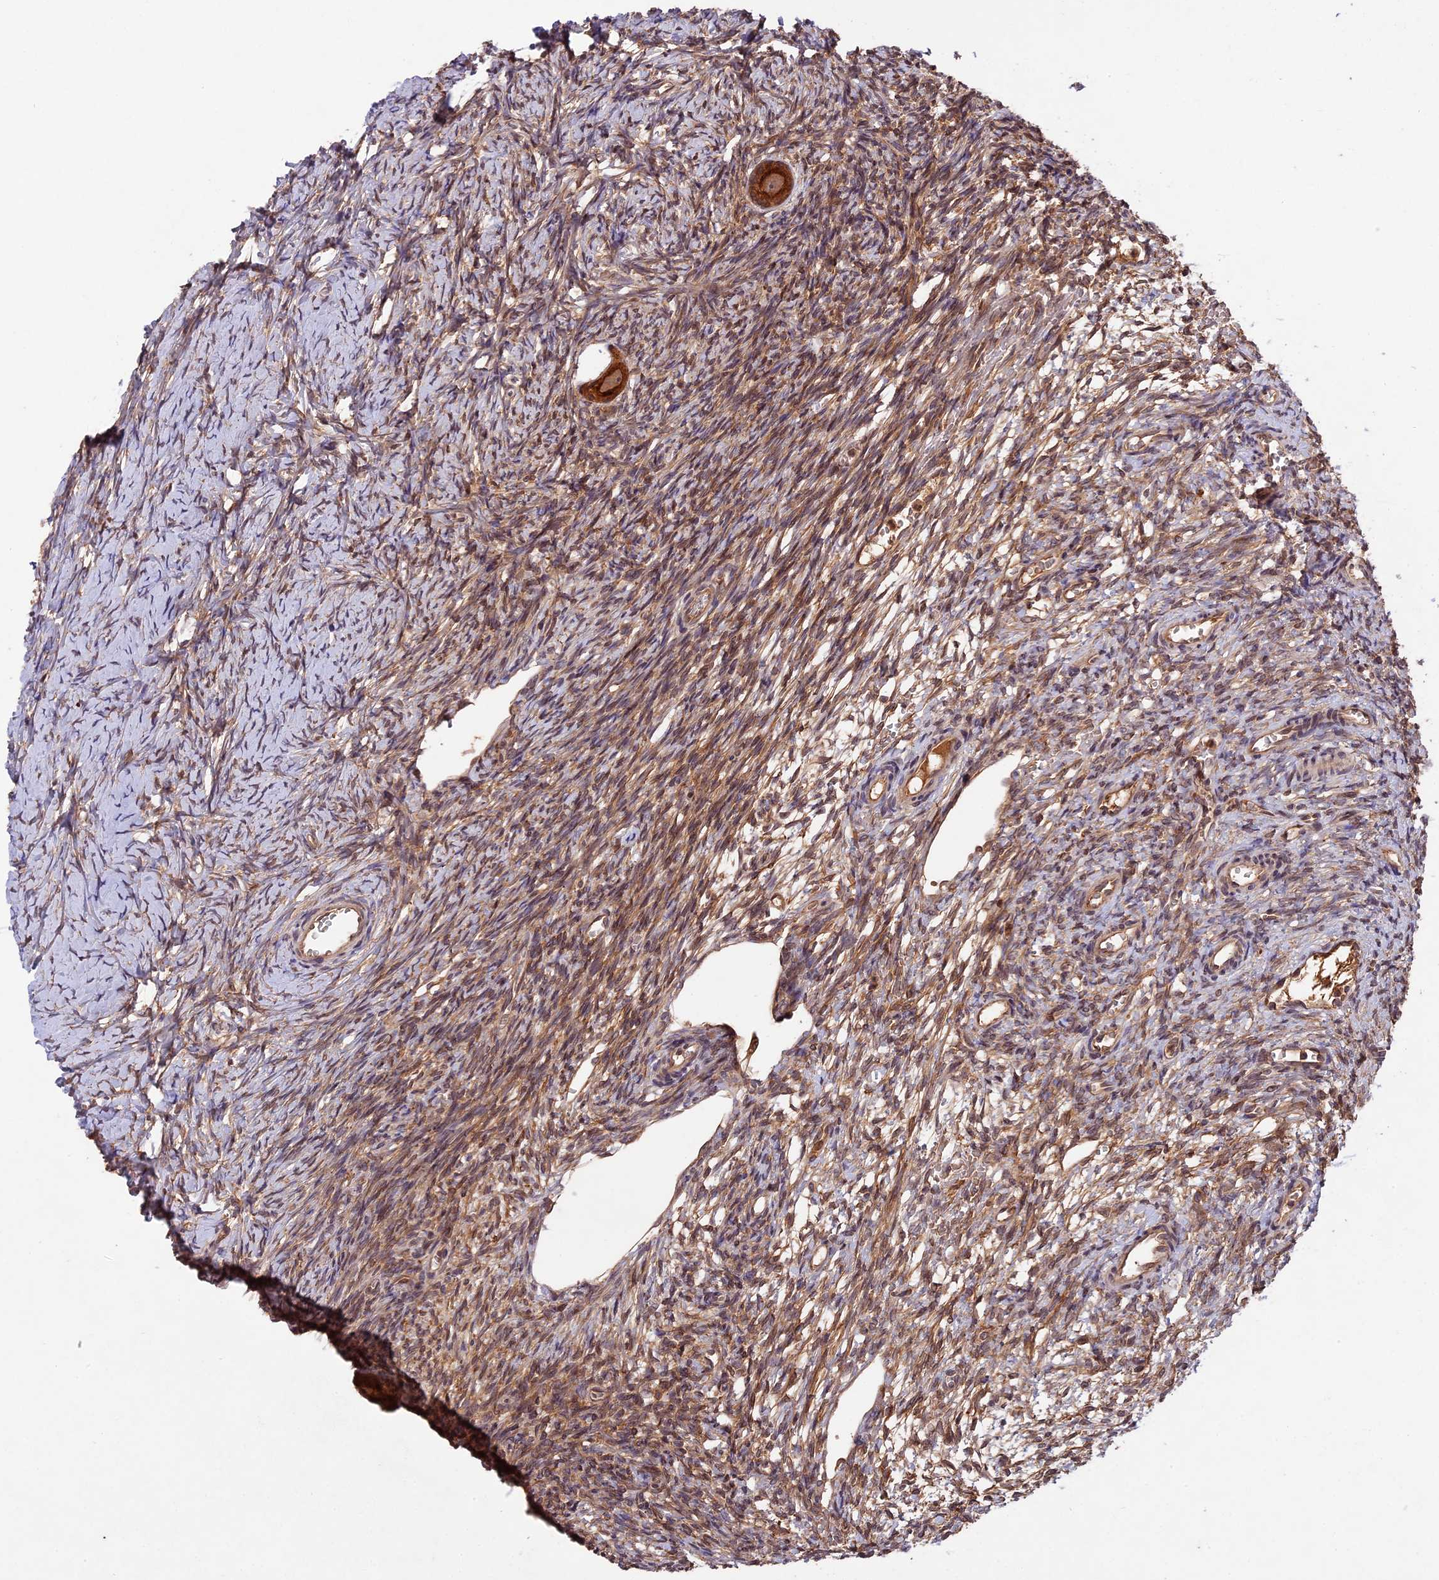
{"staining": {"intensity": "strong", "quantity": ">75%", "location": "cytoplasmic/membranous"}, "tissue": "ovary", "cell_type": "Follicle cells", "image_type": "normal", "snomed": [{"axis": "morphology", "description": "Normal tissue, NOS"}, {"axis": "topography", "description": "Ovary"}], "caption": "An immunohistochemistry image of normal tissue is shown. Protein staining in brown highlights strong cytoplasmic/membranous positivity in ovary within follicle cells. Ihc stains the protein in brown and the nuclei are stained blue.", "gene": "CHAC1", "patient": {"sex": "female", "age": 39}}